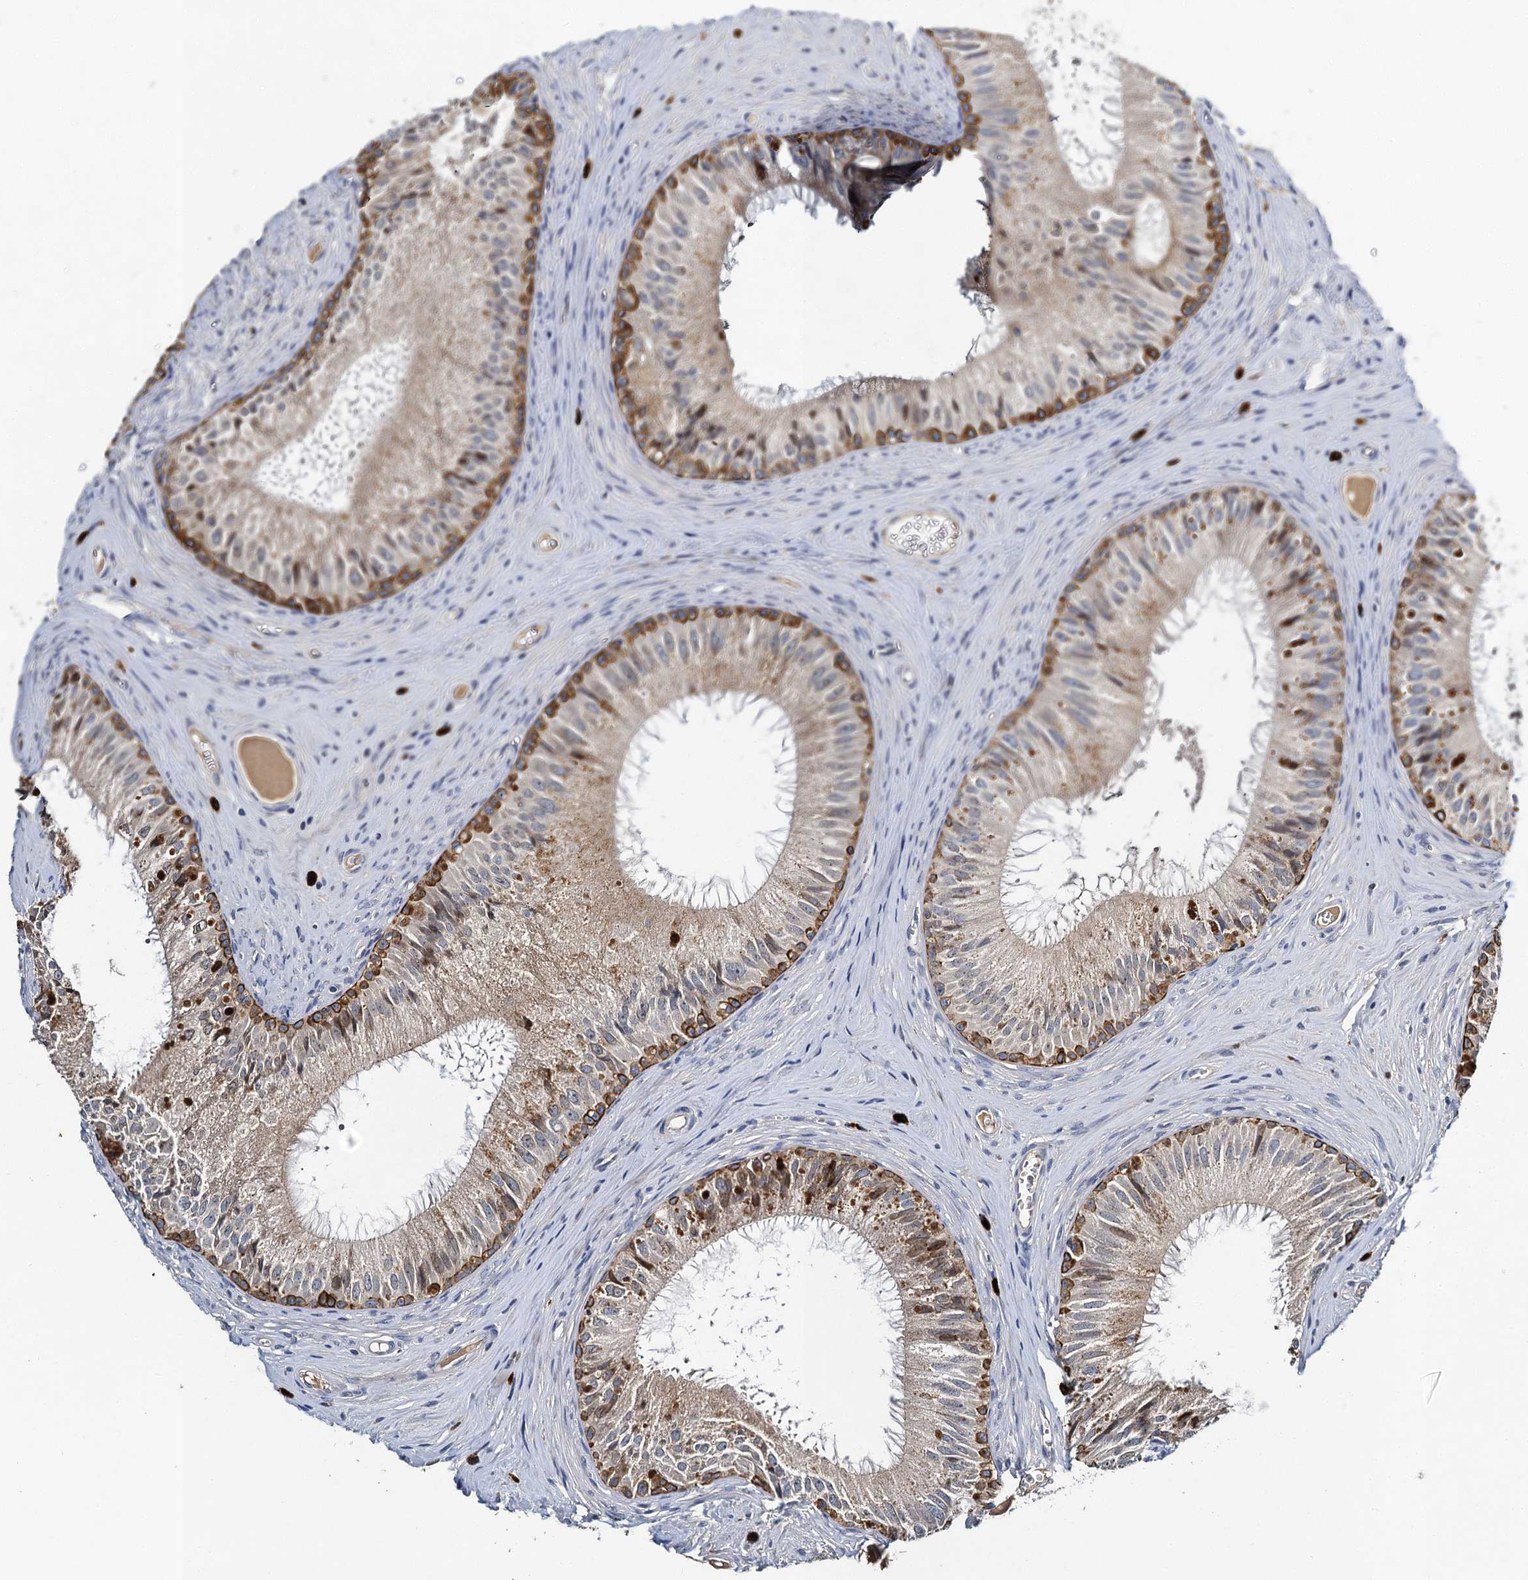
{"staining": {"intensity": "strong", "quantity": "<25%", "location": "cytoplasmic/membranous"}, "tissue": "epididymis", "cell_type": "Glandular cells", "image_type": "normal", "snomed": [{"axis": "morphology", "description": "Normal tissue, NOS"}, {"axis": "topography", "description": "Epididymis"}], "caption": "IHC histopathology image of normal epididymis: epididymis stained using IHC displays medium levels of strong protein expression localized specifically in the cytoplasmic/membranous of glandular cells, appearing as a cytoplasmic/membranous brown color.", "gene": "SLC11A2", "patient": {"sex": "male", "age": 46}}